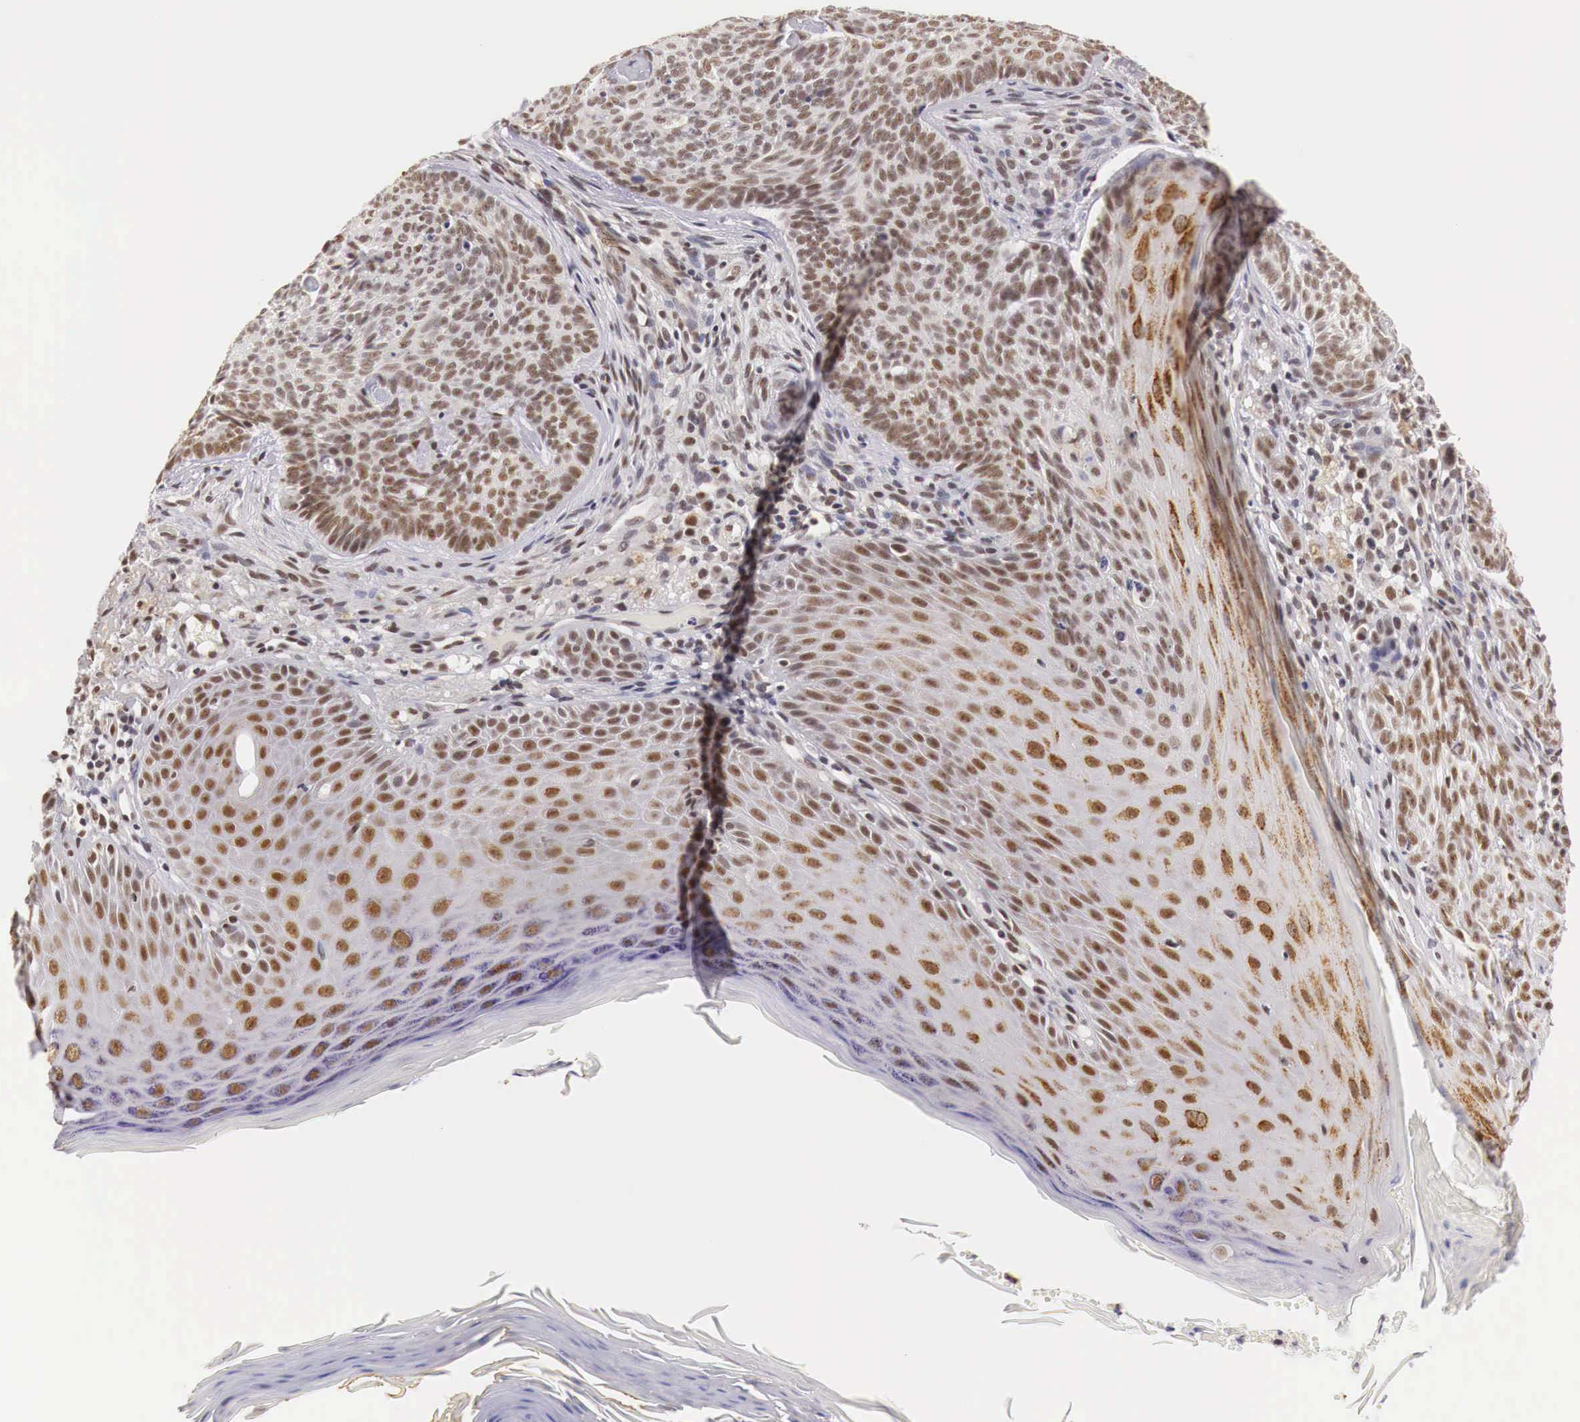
{"staining": {"intensity": "weak", "quantity": ">75%", "location": "cytoplasmic/membranous,nuclear"}, "tissue": "skin cancer", "cell_type": "Tumor cells", "image_type": "cancer", "snomed": [{"axis": "morphology", "description": "Normal tissue, NOS"}, {"axis": "morphology", "description": "Basal cell carcinoma"}, {"axis": "topography", "description": "Skin"}], "caption": "IHC micrograph of neoplastic tissue: skin cancer stained using immunohistochemistry (IHC) reveals low levels of weak protein expression localized specifically in the cytoplasmic/membranous and nuclear of tumor cells, appearing as a cytoplasmic/membranous and nuclear brown color.", "gene": "GPKOW", "patient": {"sex": "male", "age": 74}}